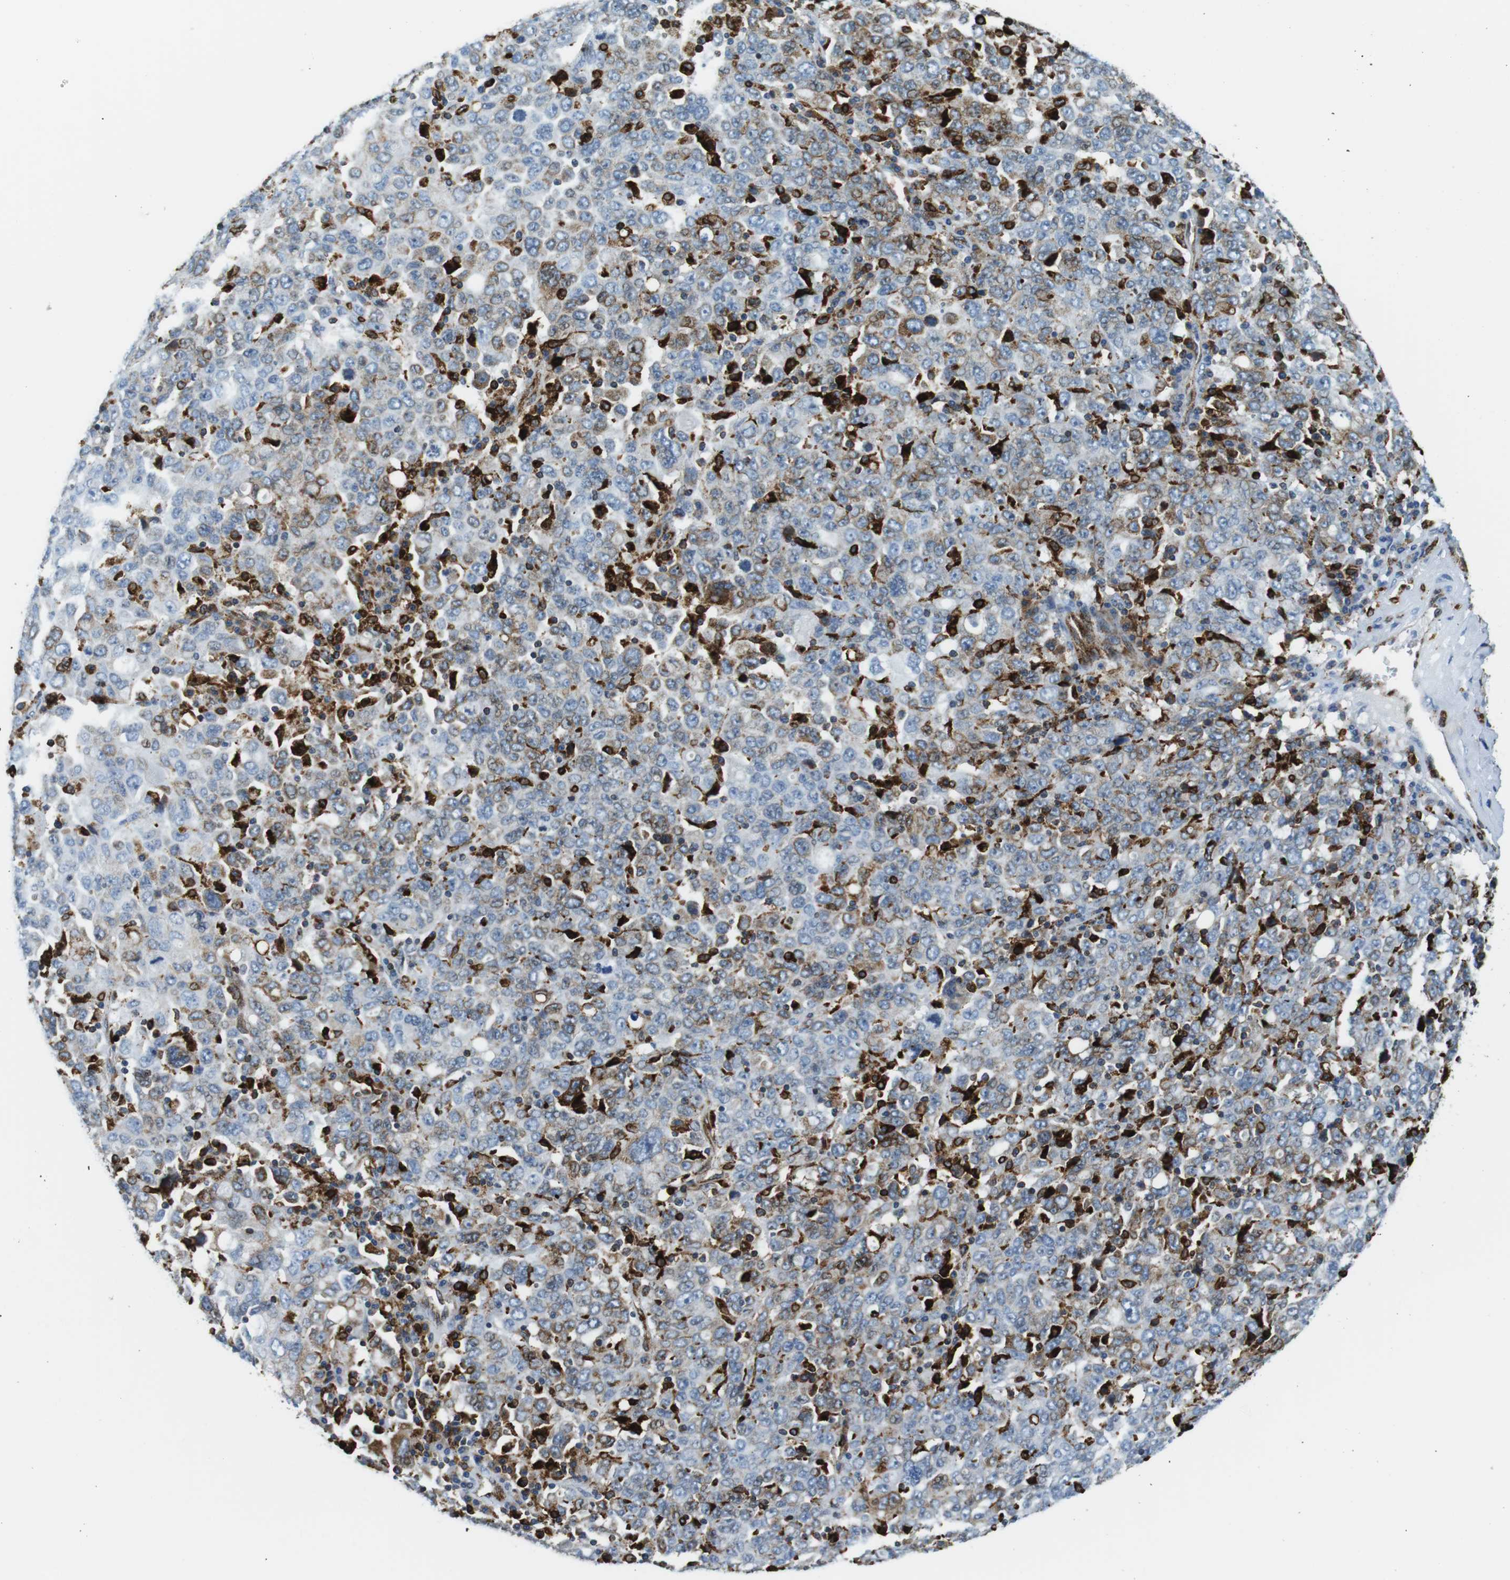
{"staining": {"intensity": "negative", "quantity": "none", "location": "none"}, "tissue": "ovarian cancer", "cell_type": "Tumor cells", "image_type": "cancer", "snomed": [{"axis": "morphology", "description": "Carcinoma, endometroid"}, {"axis": "topography", "description": "Ovary"}], "caption": "A micrograph of human ovarian cancer is negative for staining in tumor cells.", "gene": "CIITA", "patient": {"sex": "female", "age": 62}}